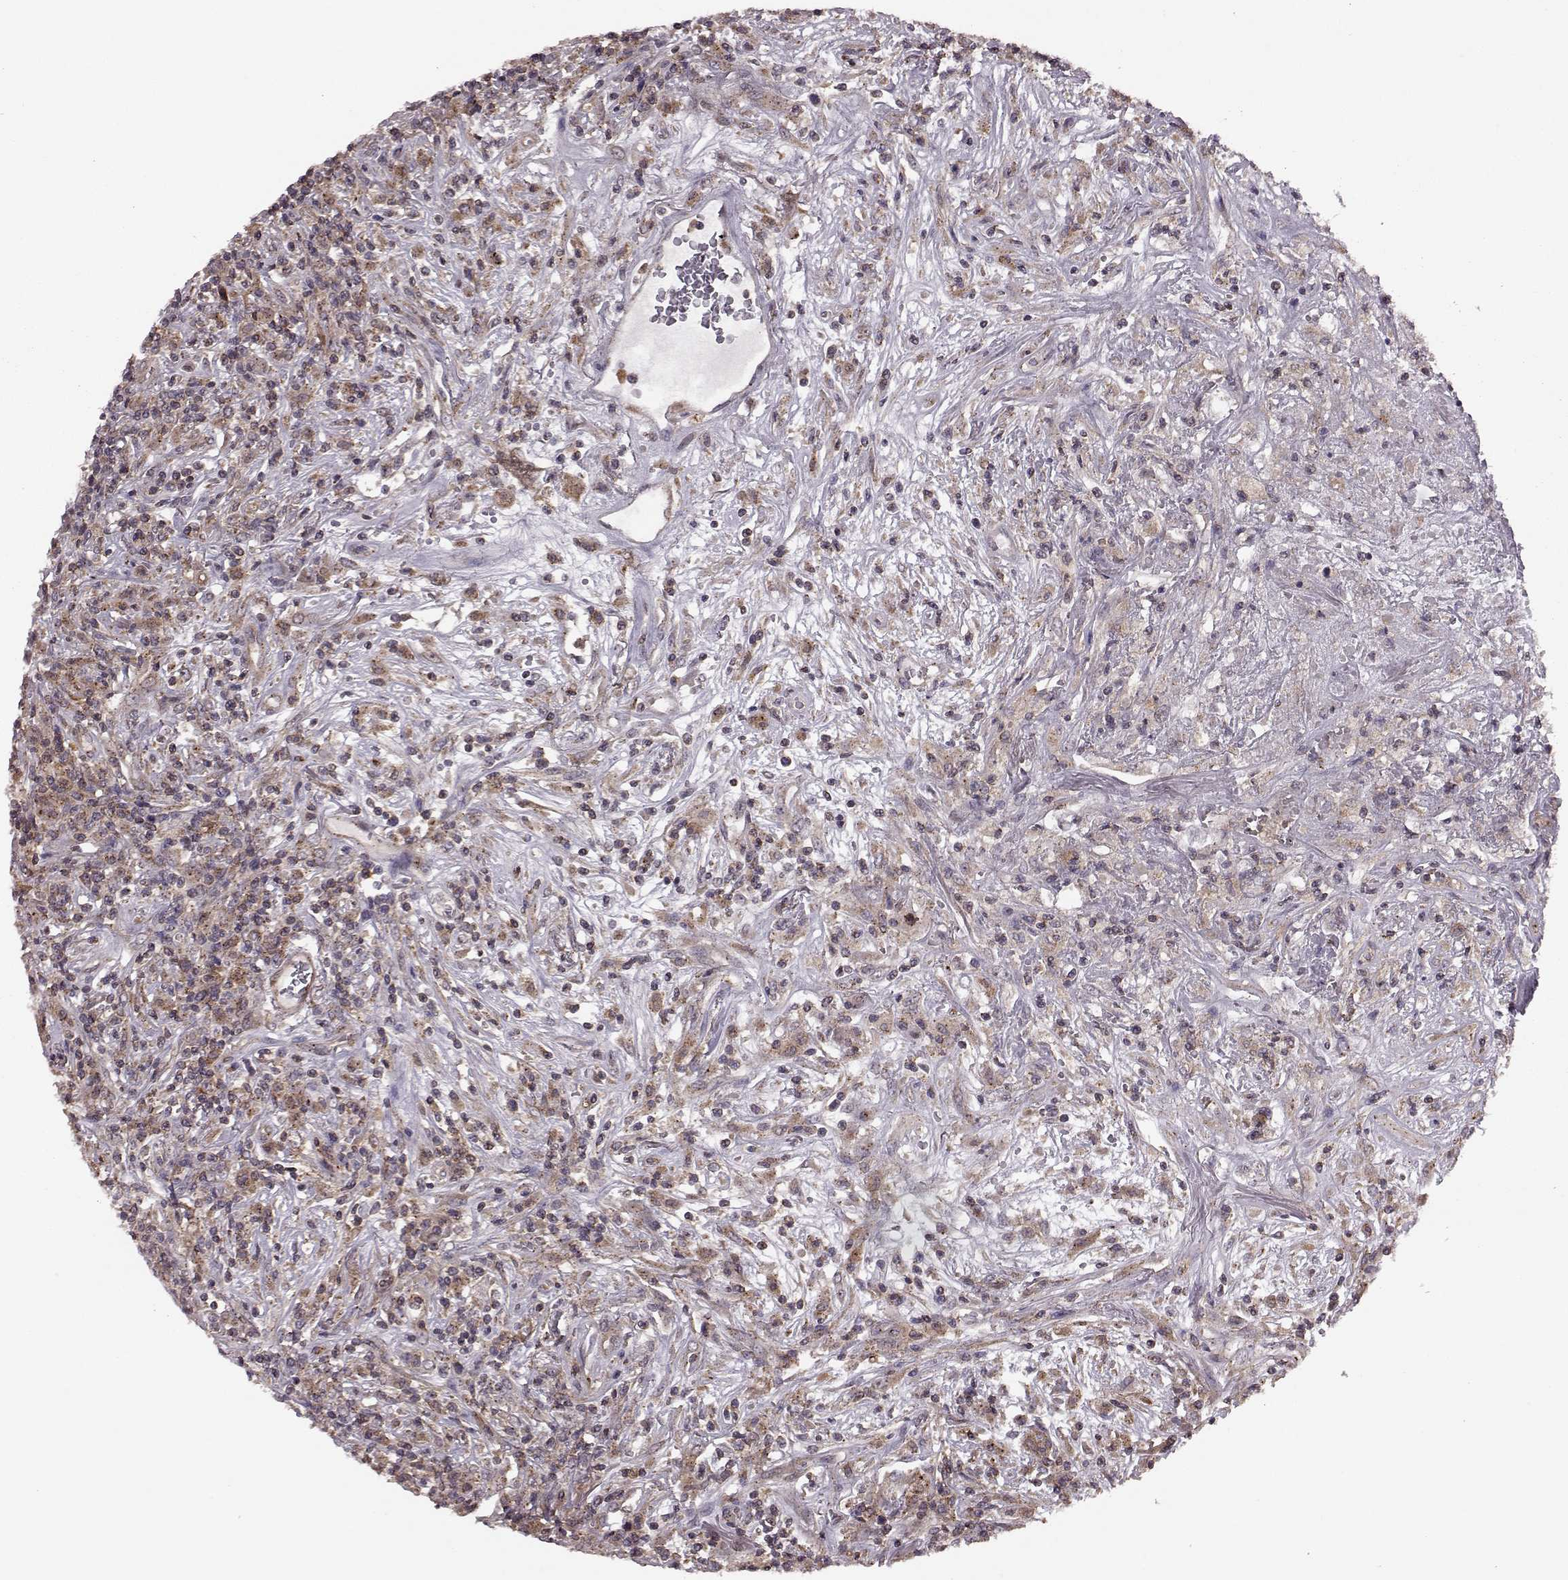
{"staining": {"intensity": "moderate", "quantity": ">75%", "location": "cytoplasmic/membranous"}, "tissue": "lymphoma", "cell_type": "Tumor cells", "image_type": "cancer", "snomed": [{"axis": "morphology", "description": "Malignant lymphoma, non-Hodgkin's type, High grade"}, {"axis": "topography", "description": "Lung"}], "caption": "The micrograph reveals staining of lymphoma, revealing moderate cytoplasmic/membranous protein staining (brown color) within tumor cells. Using DAB (3,3'-diaminobenzidine) (brown) and hematoxylin (blue) stains, captured at high magnification using brightfield microscopy.", "gene": "FNIP2", "patient": {"sex": "male", "age": 79}}